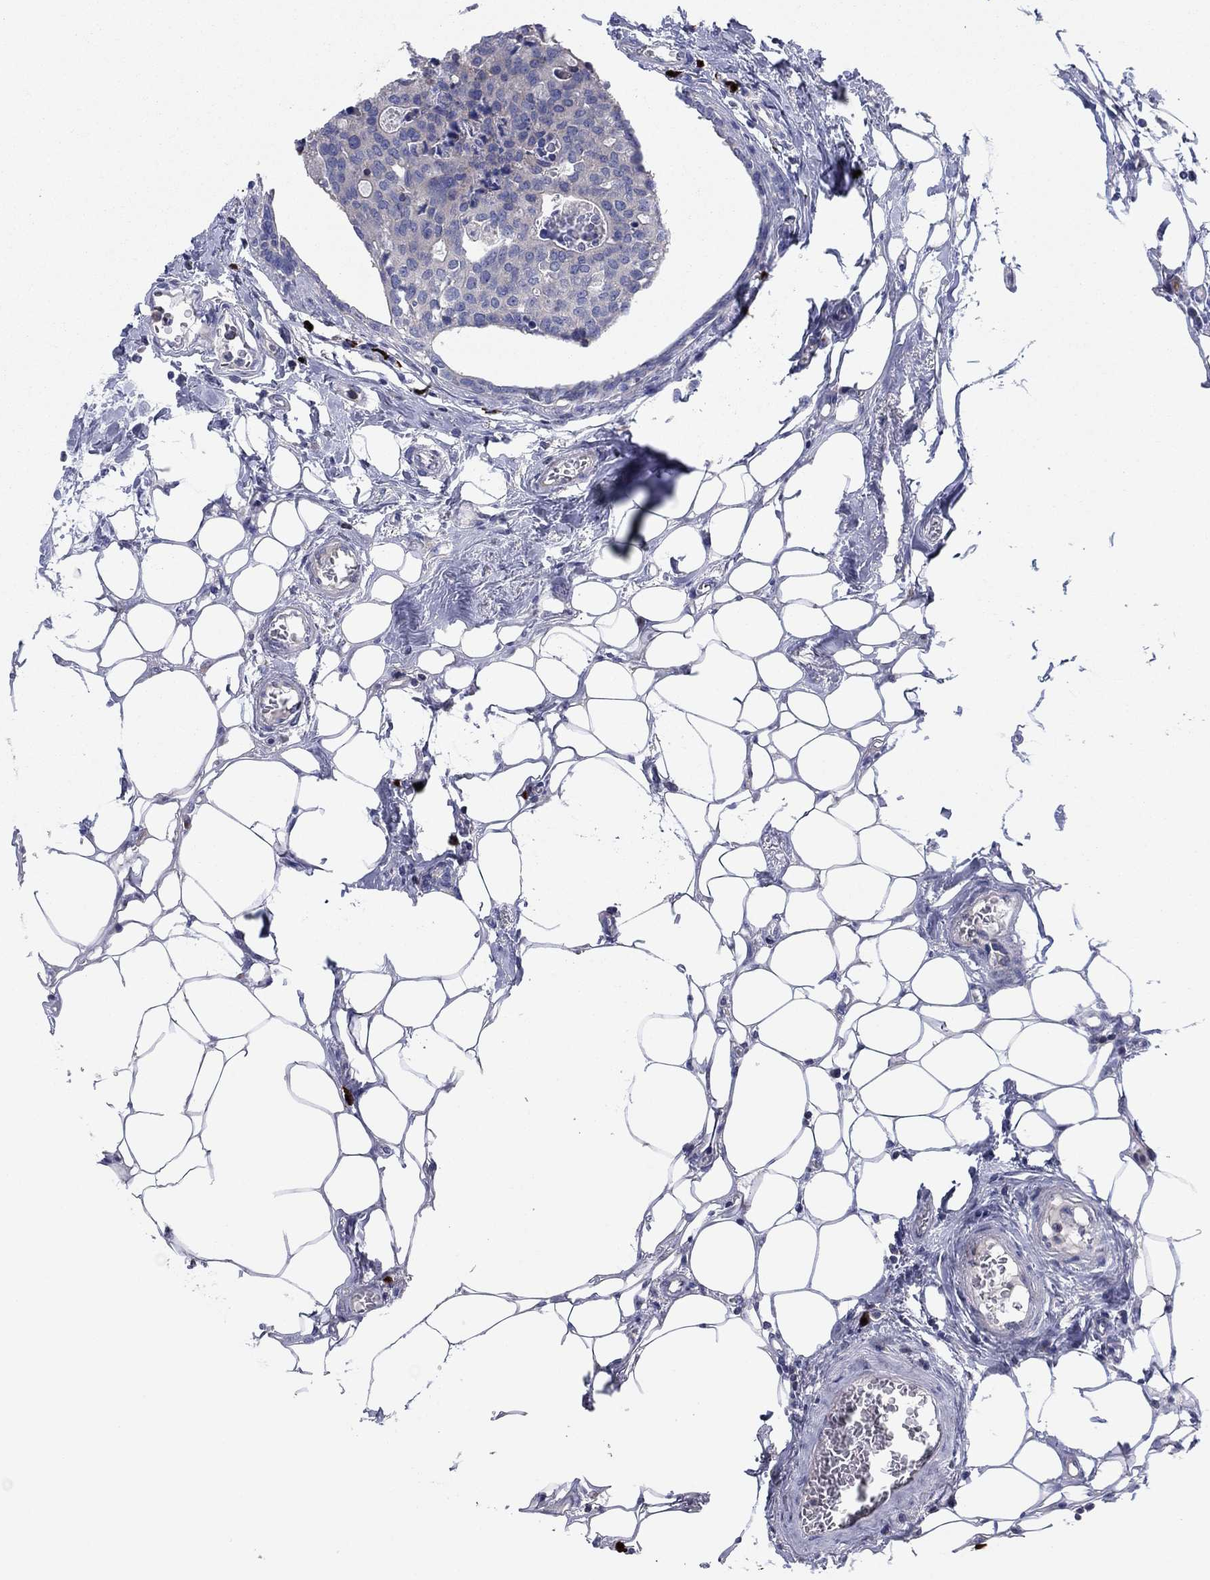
{"staining": {"intensity": "negative", "quantity": "none", "location": "none"}, "tissue": "breast cancer", "cell_type": "Tumor cells", "image_type": "cancer", "snomed": [{"axis": "morphology", "description": "Duct carcinoma"}, {"axis": "topography", "description": "Breast"}], "caption": "The micrograph shows no staining of tumor cells in breast cancer.", "gene": "PVR", "patient": {"sex": "female", "age": 83}}